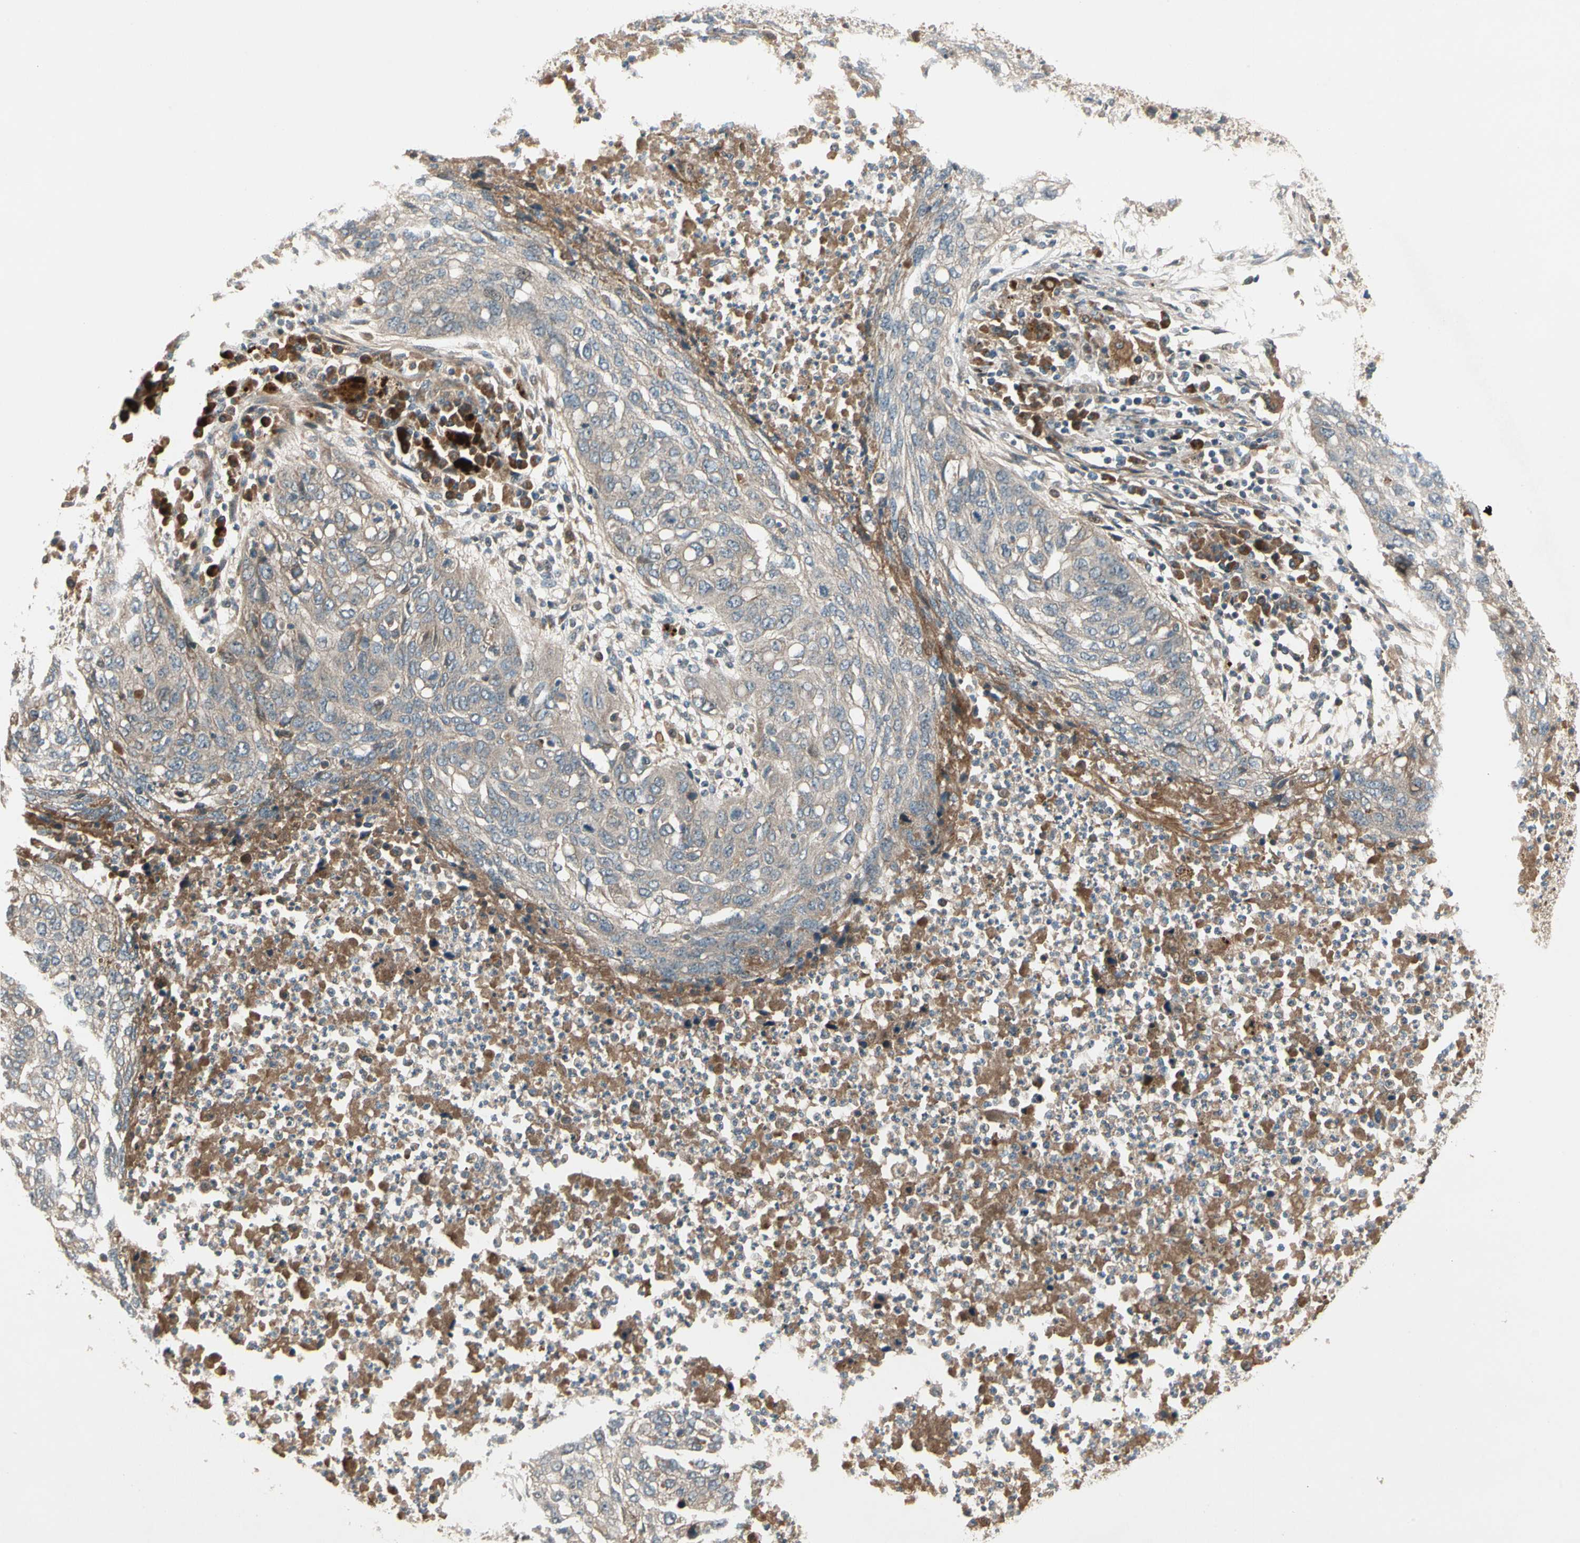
{"staining": {"intensity": "weak", "quantity": ">75%", "location": "cytoplasmic/membranous"}, "tissue": "lung cancer", "cell_type": "Tumor cells", "image_type": "cancer", "snomed": [{"axis": "morphology", "description": "Squamous cell carcinoma, NOS"}, {"axis": "topography", "description": "Lung"}], "caption": "Immunohistochemical staining of human lung squamous cell carcinoma shows weak cytoplasmic/membranous protein expression in approximately >75% of tumor cells.", "gene": "ACVR1C", "patient": {"sex": "female", "age": 63}}